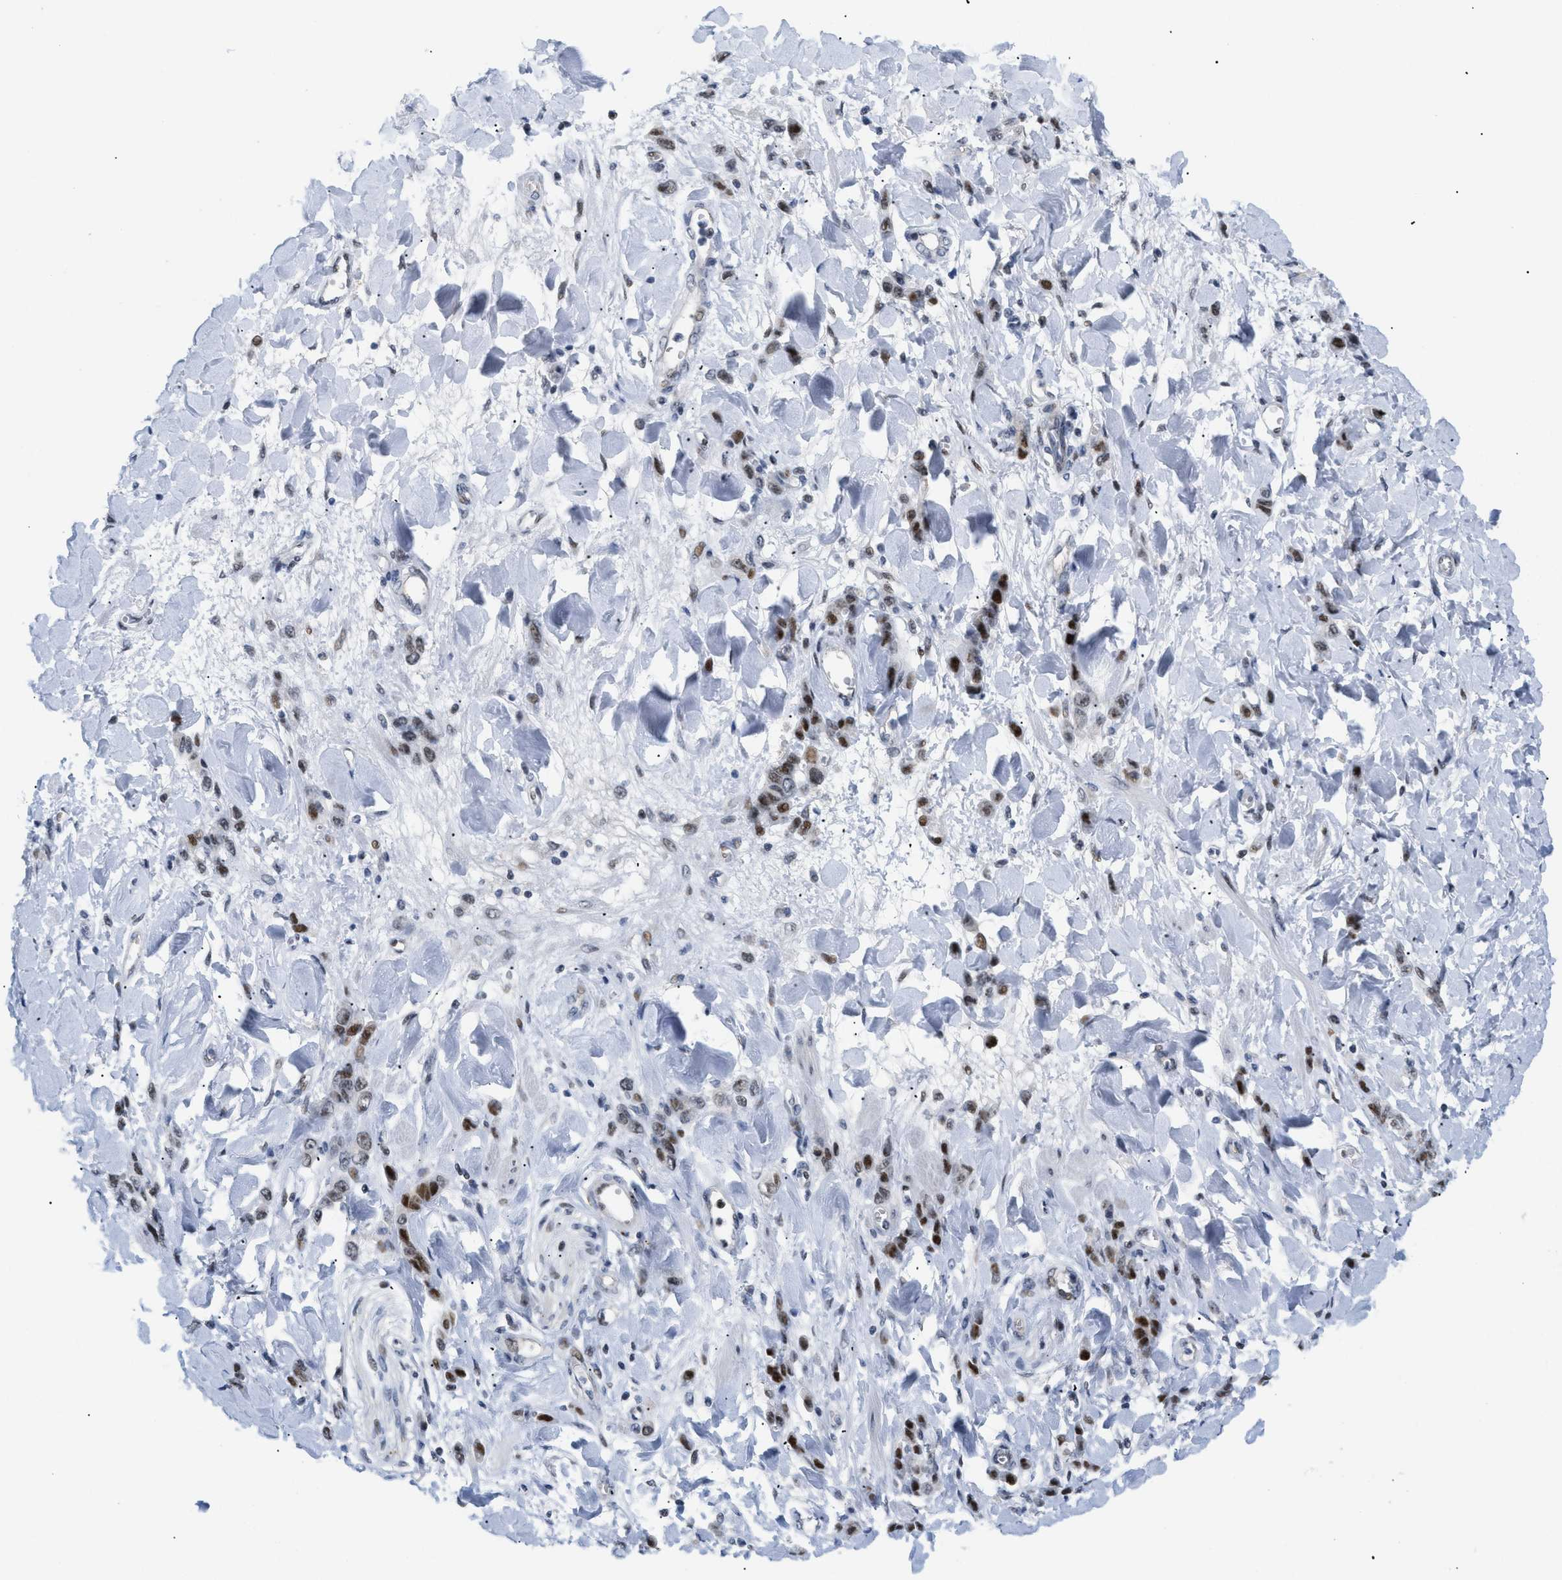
{"staining": {"intensity": "strong", "quantity": ">75%", "location": "nuclear"}, "tissue": "stomach cancer", "cell_type": "Tumor cells", "image_type": "cancer", "snomed": [{"axis": "morphology", "description": "Normal tissue, NOS"}, {"axis": "morphology", "description": "Adenocarcinoma, NOS"}, {"axis": "topography", "description": "Stomach"}], "caption": "Protein analysis of adenocarcinoma (stomach) tissue demonstrates strong nuclear positivity in about >75% of tumor cells.", "gene": "MED1", "patient": {"sex": "male", "age": 82}}